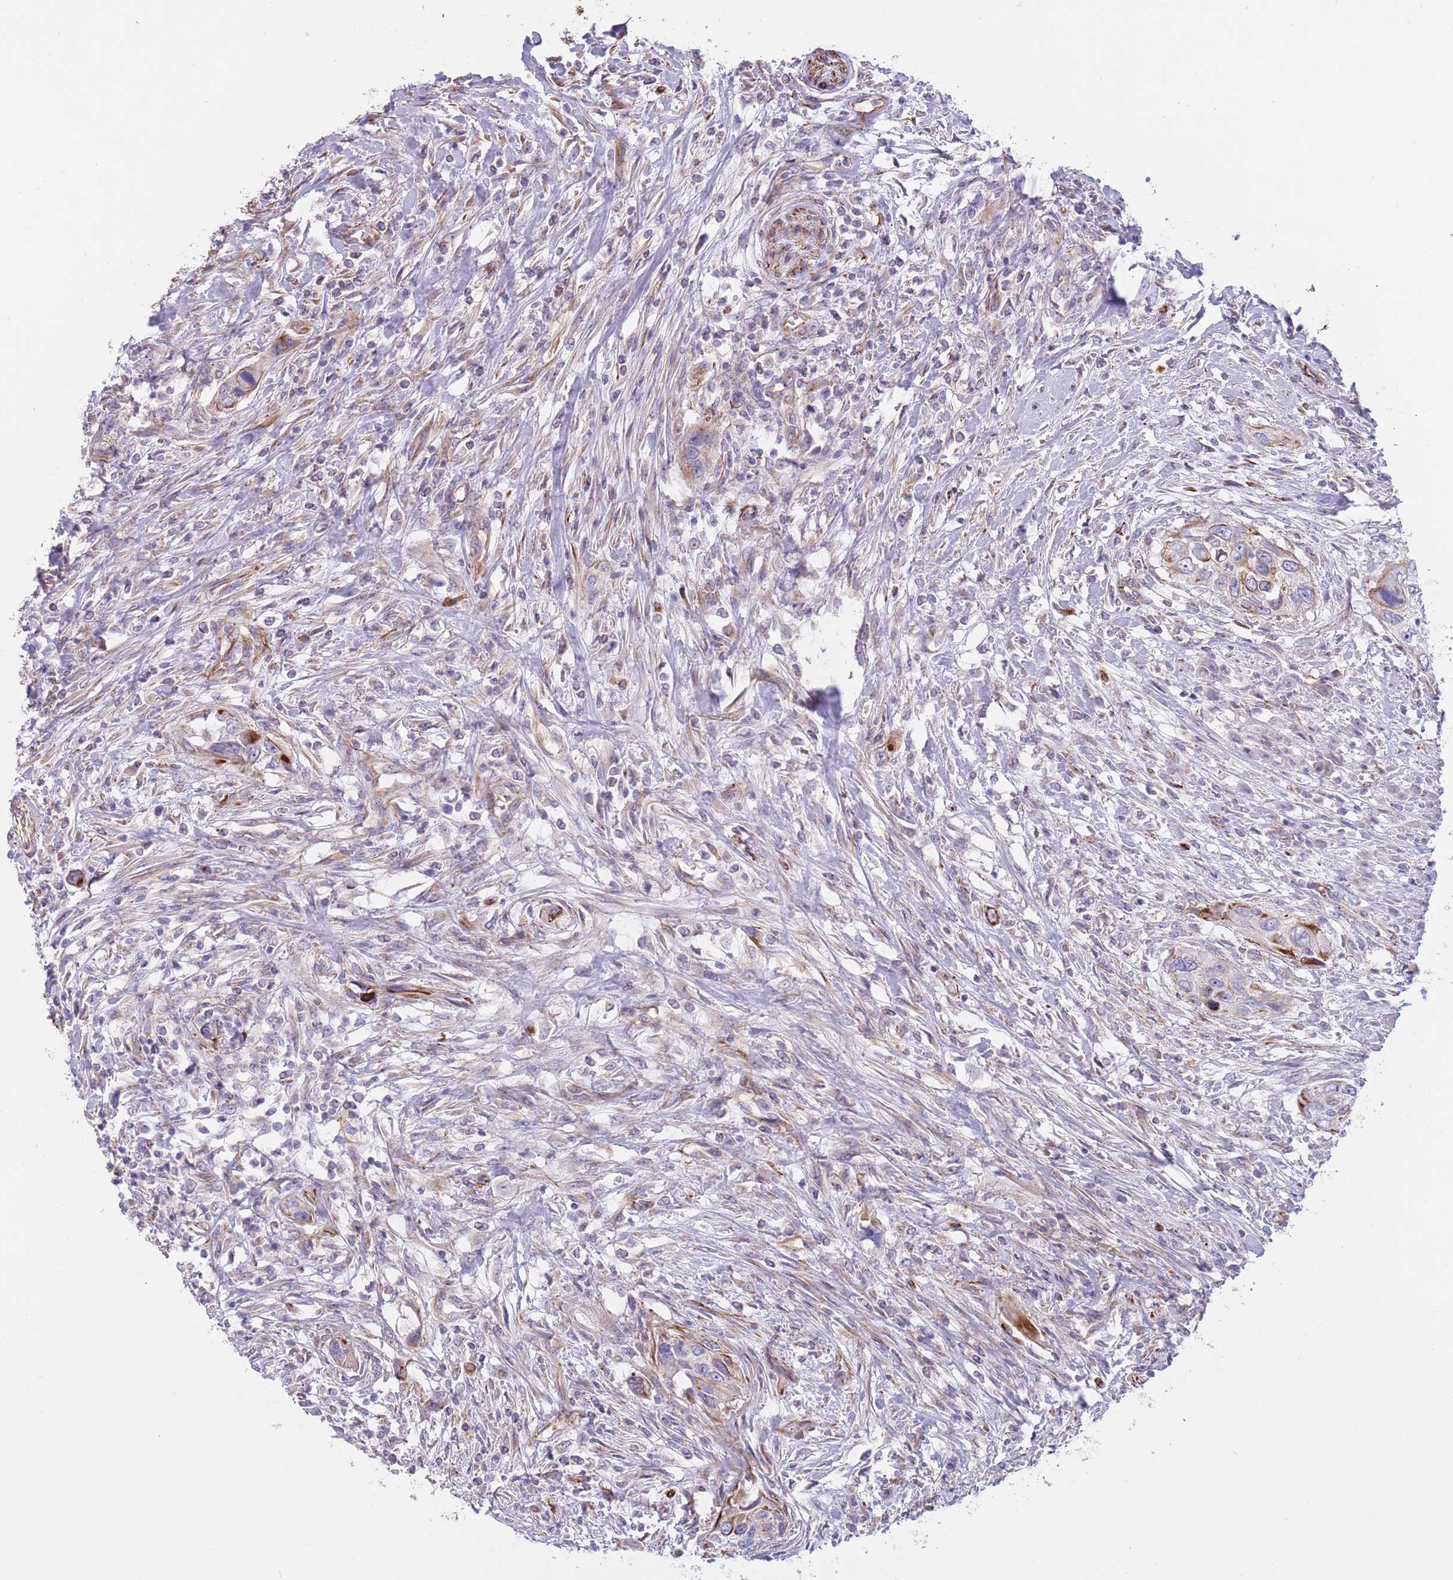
{"staining": {"intensity": "weak", "quantity": "<25%", "location": "cytoplasmic/membranous"}, "tissue": "urothelial cancer", "cell_type": "Tumor cells", "image_type": "cancer", "snomed": [{"axis": "morphology", "description": "Urothelial carcinoma, High grade"}, {"axis": "topography", "description": "Urinary bladder"}], "caption": "This photomicrograph is of urothelial carcinoma (high-grade) stained with immunohistochemistry (IHC) to label a protein in brown with the nuclei are counter-stained blue. There is no expression in tumor cells.", "gene": "MOGAT1", "patient": {"sex": "female", "age": 60}}